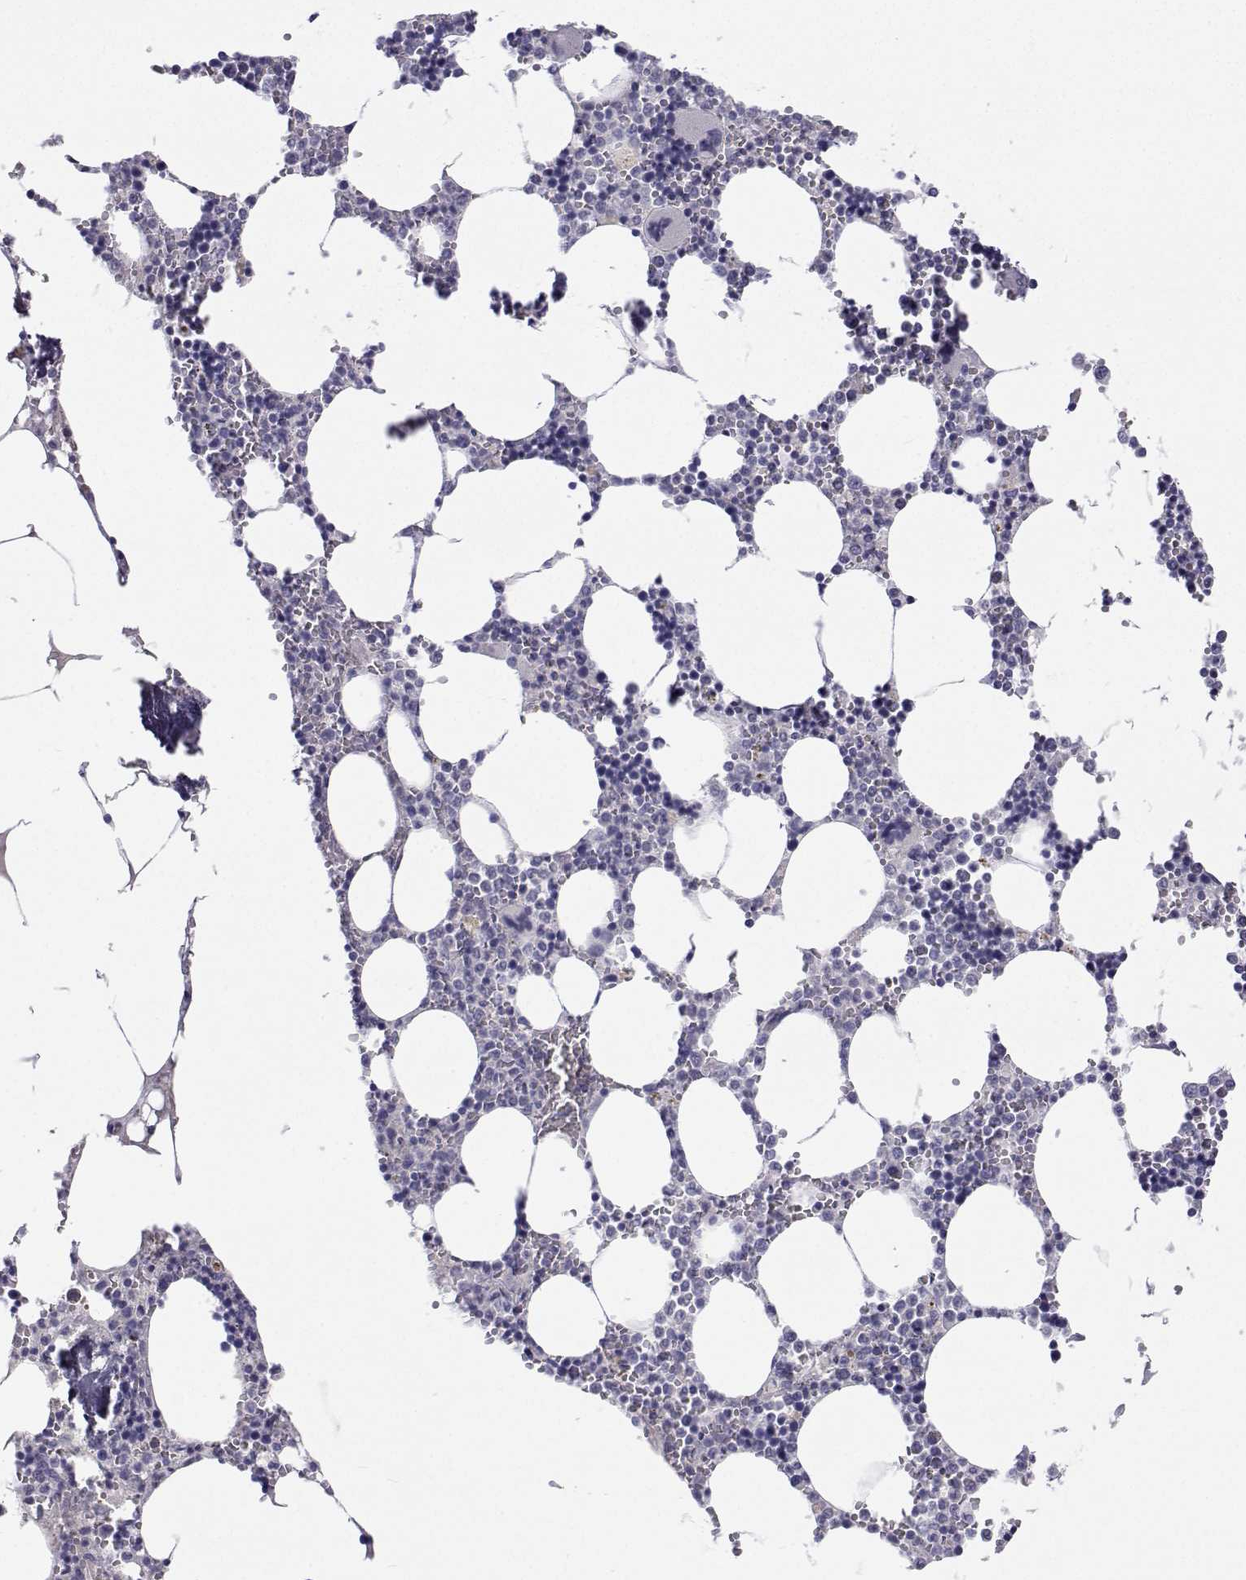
{"staining": {"intensity": "negative", "quantity": "none", "location": "none"}, "tissue": "bone marrow", "cell_type": "Hematopoietic cells", "image_type": "normal", "snomed": [{"axis": "morphology", "description": "Normal tissue, NOS"}, {"axis": "topography", "description": "Bone marrow"}], "caption": "Protein analysis of normal bone marrow displays no significant positivity in hematopoietic cells. (DAB IHC with hematoxylin counter stain).", "gene": "ANKRD65", "patient": {"sex": "male", "age": 54}}